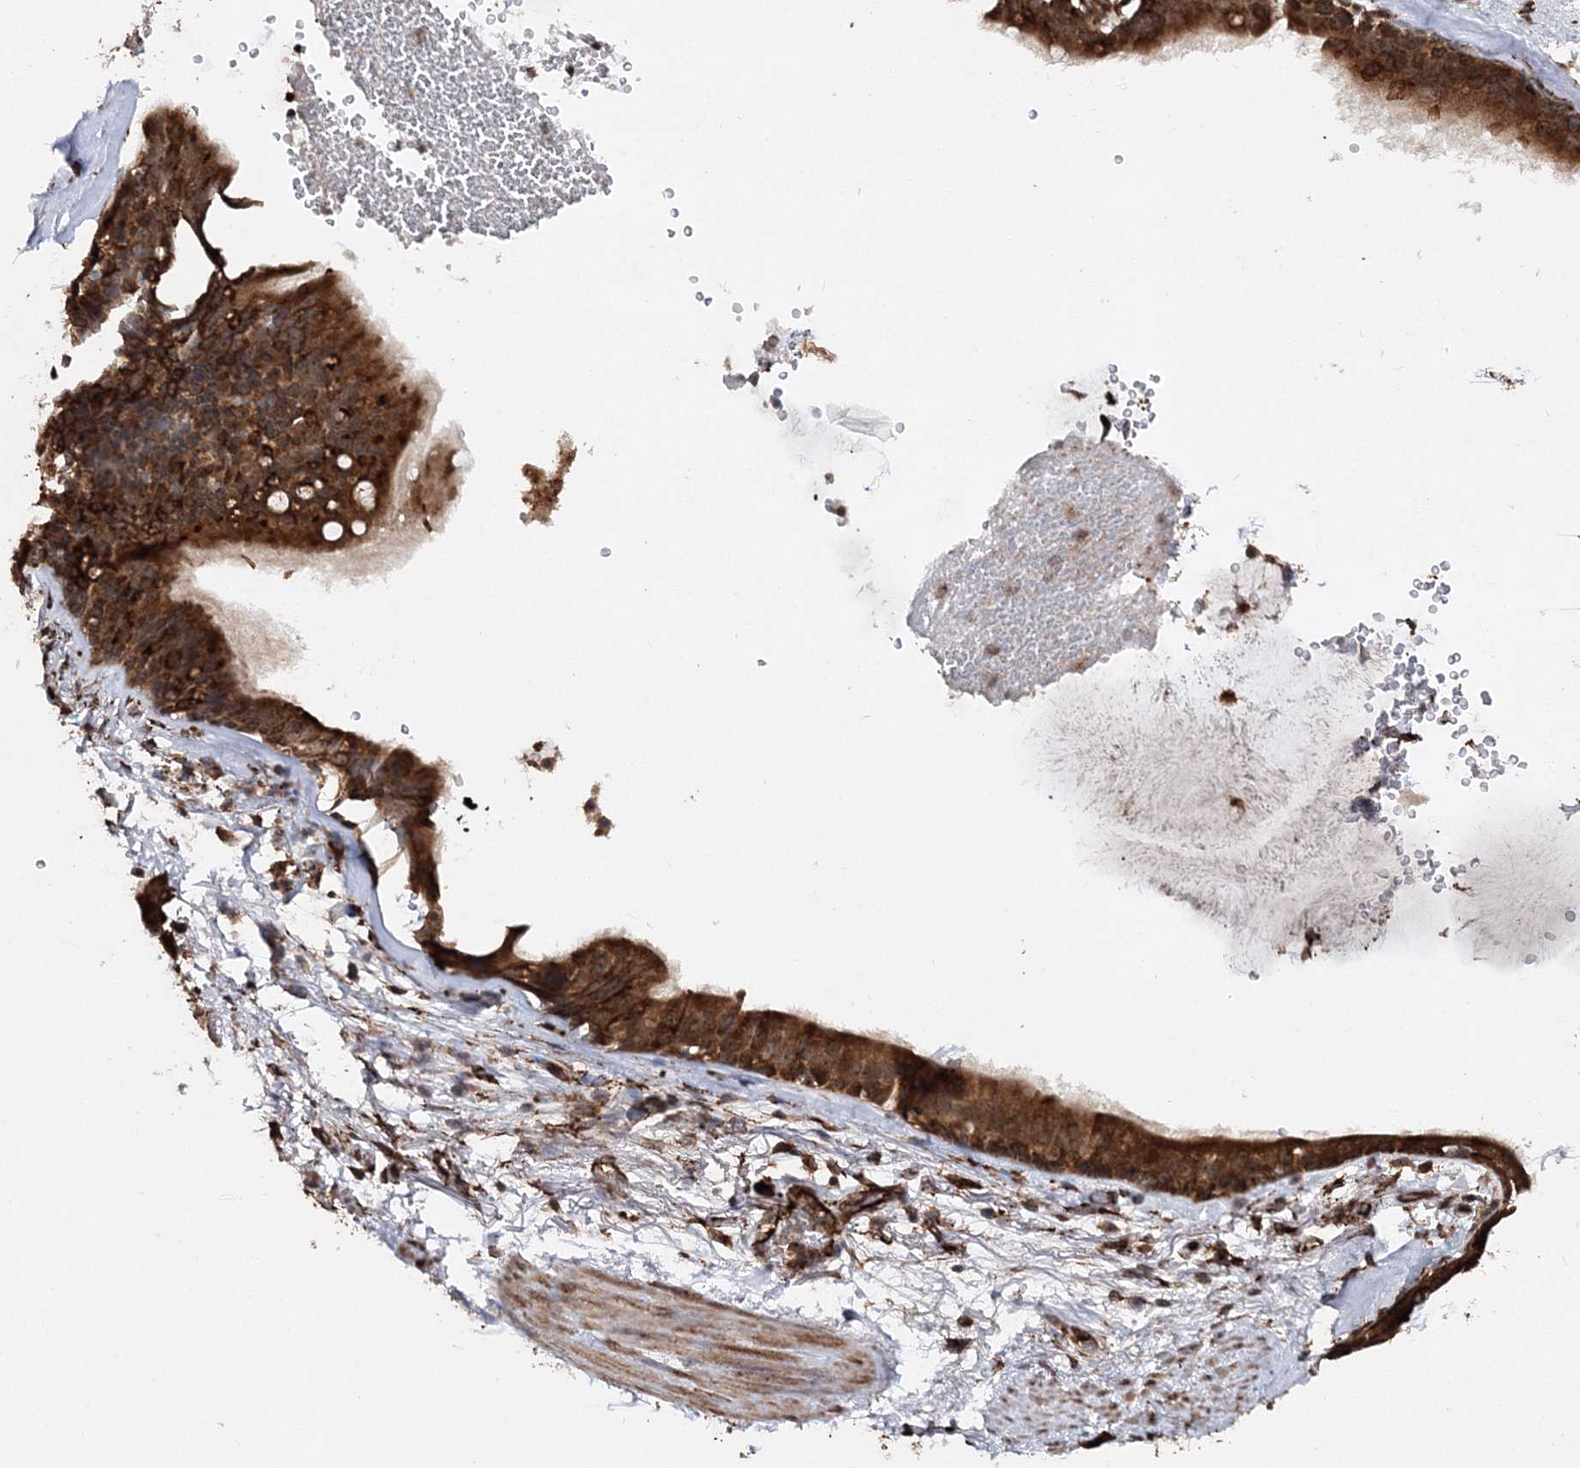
{"staining": {"intensity": "moderate", "quantity": ">75%", "location": "cytoplasmic/membranous"}, "tissue": "adipose tissue", "cell_type": "Adipocytes", "image_type": "normal", "snomed": [{"axis": "morphology", "description": "Normal tissue, NOS"}, {"axis": "topography", "description": "Cartilage tissue"}], "caption": "This histopathology image reveals immunohistochemistry staining of benign human adipose tissue, with medium moderate cytoplasmic/membranous expression in approximately >75% of adipocytes.", "gene": "SCRN3", "patient": {"sex": "female", "age": 63}}